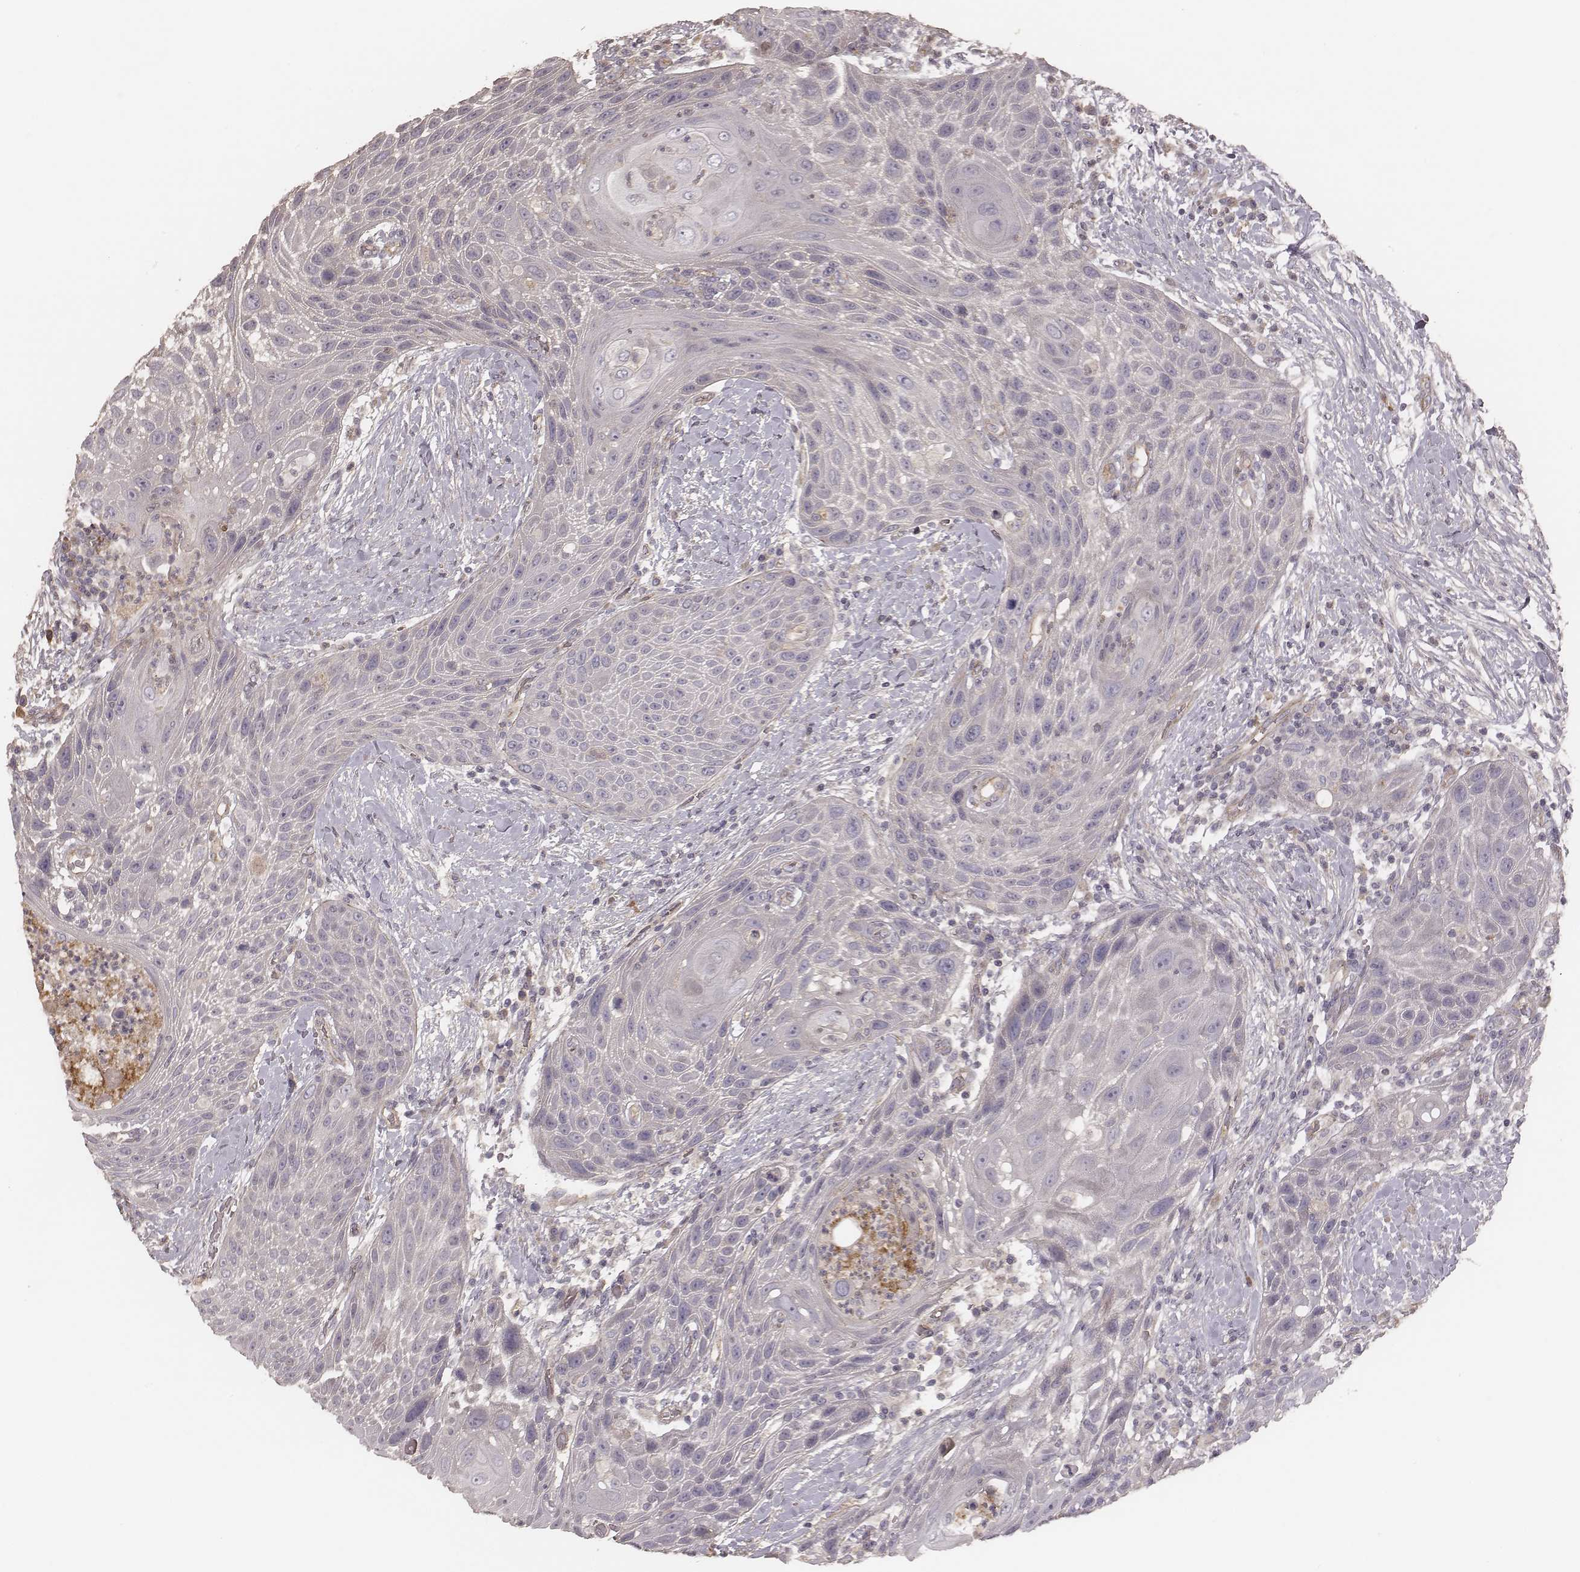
{"staining": {"intensity": "negative", "quantity": "none", "location": "none"}, "tissue": "head and neck cancer", "cell_type": "Tumor cells", "image_type": "cancer", "snomed": [{"axis": "morphology", "description": "Squamous cell carcinoma, NOS"}, {"axis": "topography", "description": "Head-Neck"}], "caption": "The IHC photomicrograph has no significant positivity in tumor cells of squamous cell carcinoma (head and neck) tissue.", "gene": "OTOGL", "patient": {"sex": "male", "age": 69}}